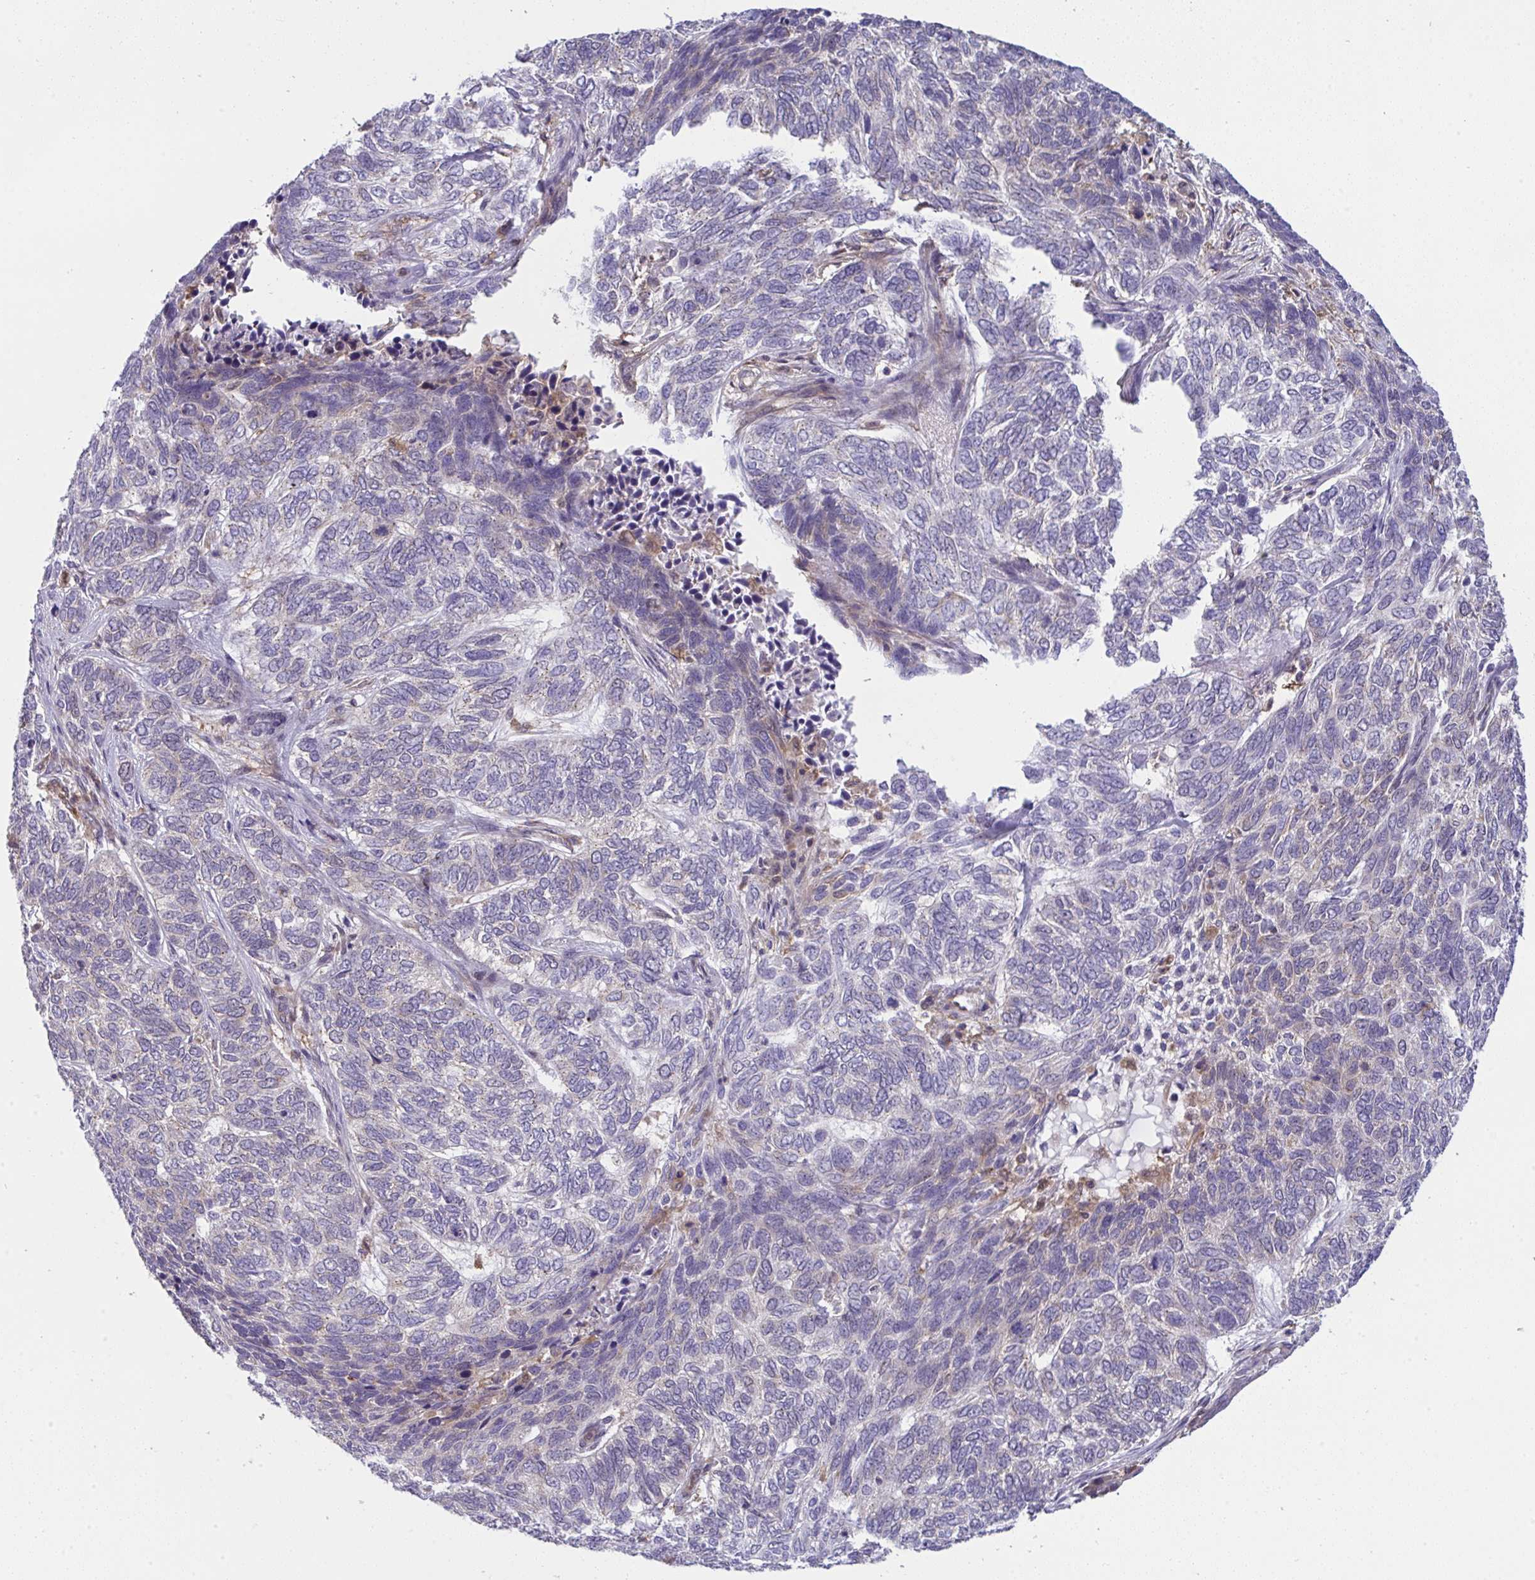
{"staining": {"intensity": "negative", "quantity": "none", "location": "none"}, "tissue": "skin cancer", "cell_type": "Tumor cells", "image_type": "cancer", "snomed": [{"axis": "morphology", "description": "Basal cell carcinoma"}, {"axis": "topography", "description": "Skin"}], "caption": "High magnification brightfield microscopy of skin cancer (basal cell carcinoma) stained with DAB (3,3'-diaminobenzidine) (brown) and counterstained with hematoxylin (blue): tumor cells show no significant positivity.", "gene": "ALDH16A1", "patient": {"sex": "female", "age": 65}}